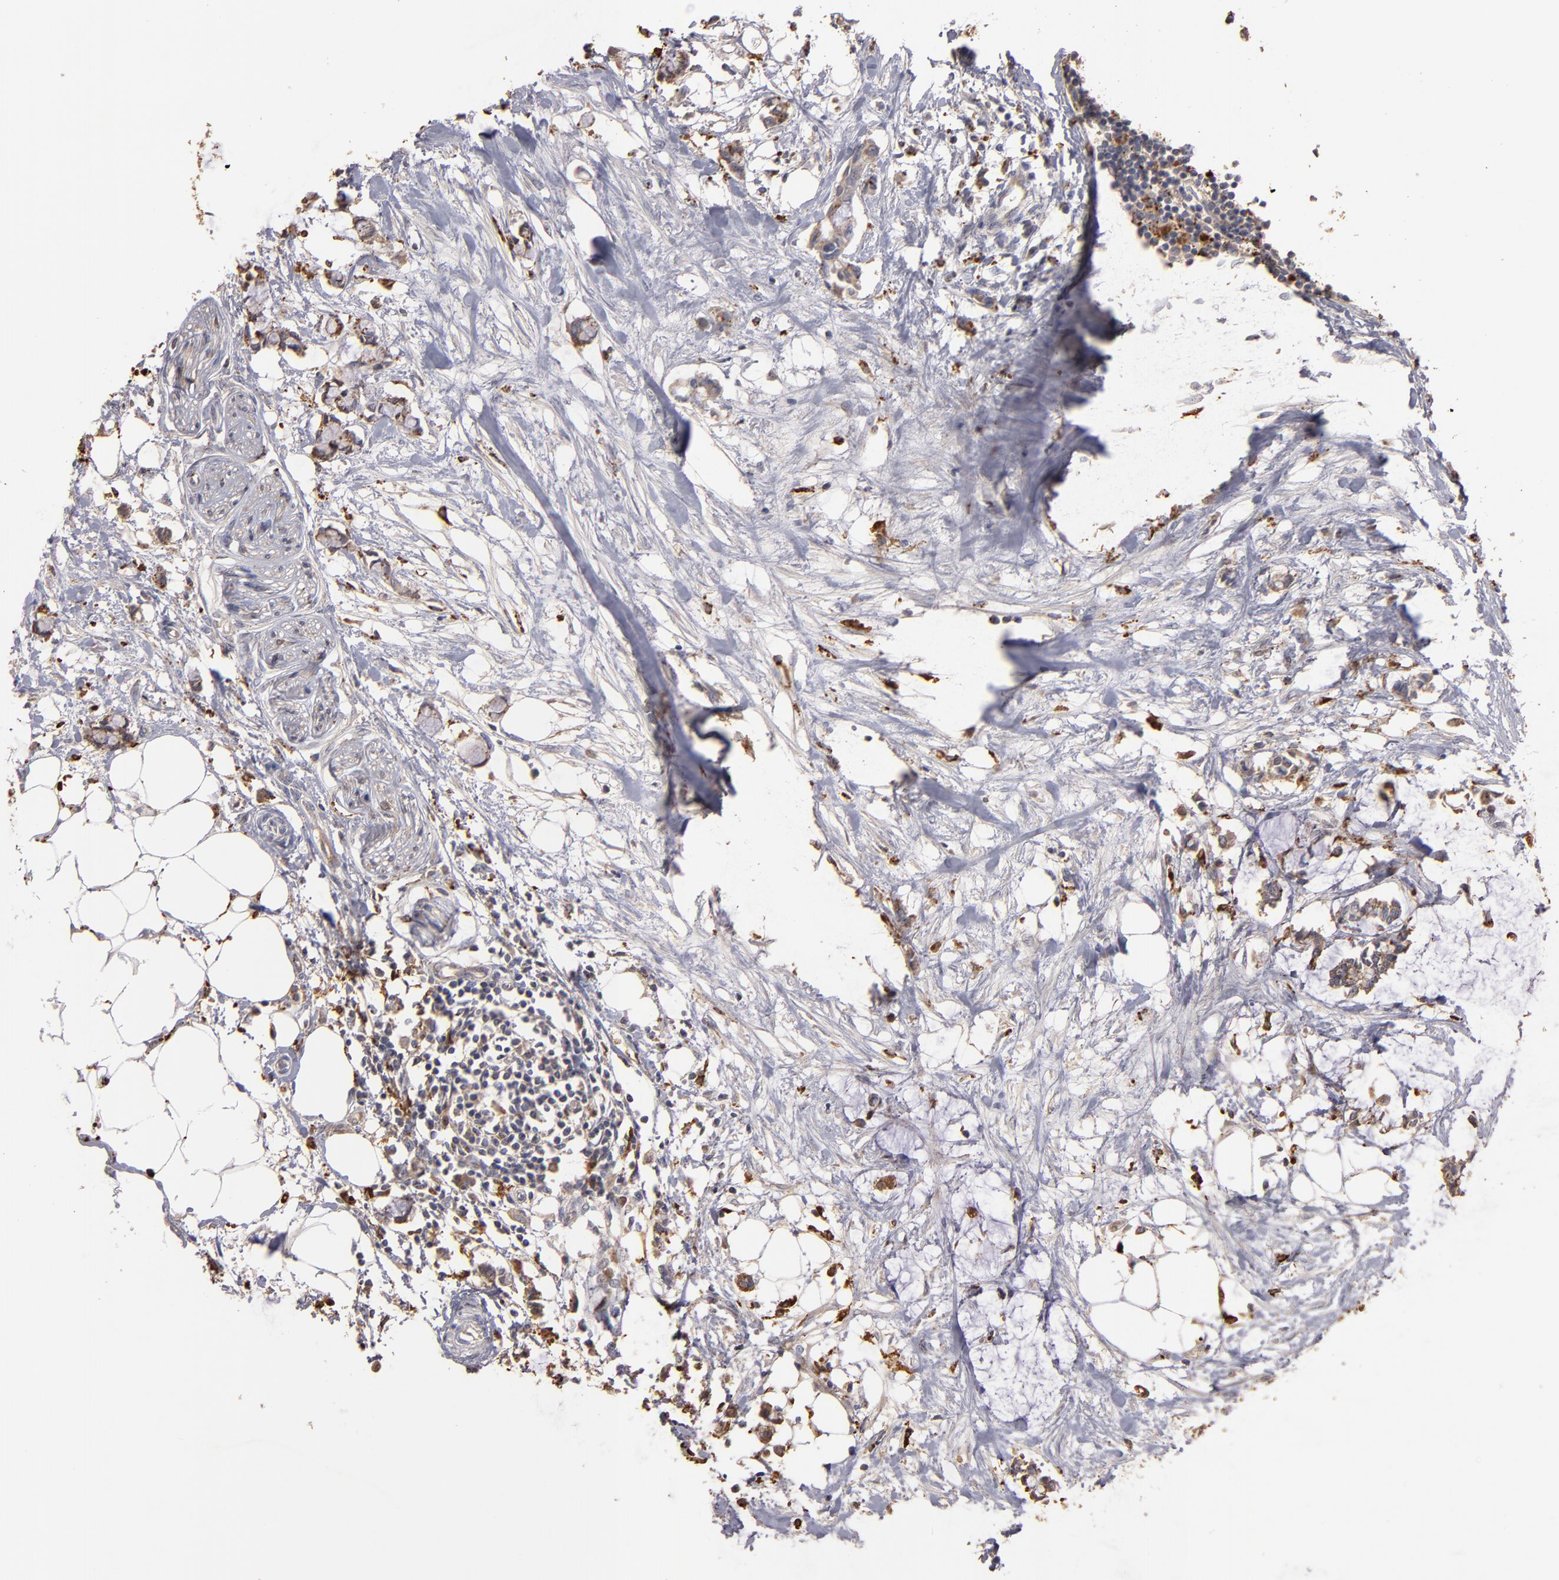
{"staining": {"intensity": "moderate", "quantity": ">75%", "location": "cytoplasmic/membranous"}, "tissue": "colorectal cancer", "cell_type": "Tumor cells", "image_type": "cancer", "snomed": [{"axis": "morphology", "description": "Normal tissue, NOS"}, {"axis": "morphology", "description": "Adenocarcinoma, NOS"}, {"axis": "topography", "description": "Colon"}, {"axis": "topography", "description": "Peripheral nerve tissue"}], "caption": "DAB immunohistochemical staining of human adenocarcinoma (colorectal) reveals moderate cytoplasmic/membranous protein staining in about >75% of tumor cells.", "gene": "TRAF1", "patient": {"sex": "male", "age": 14}}